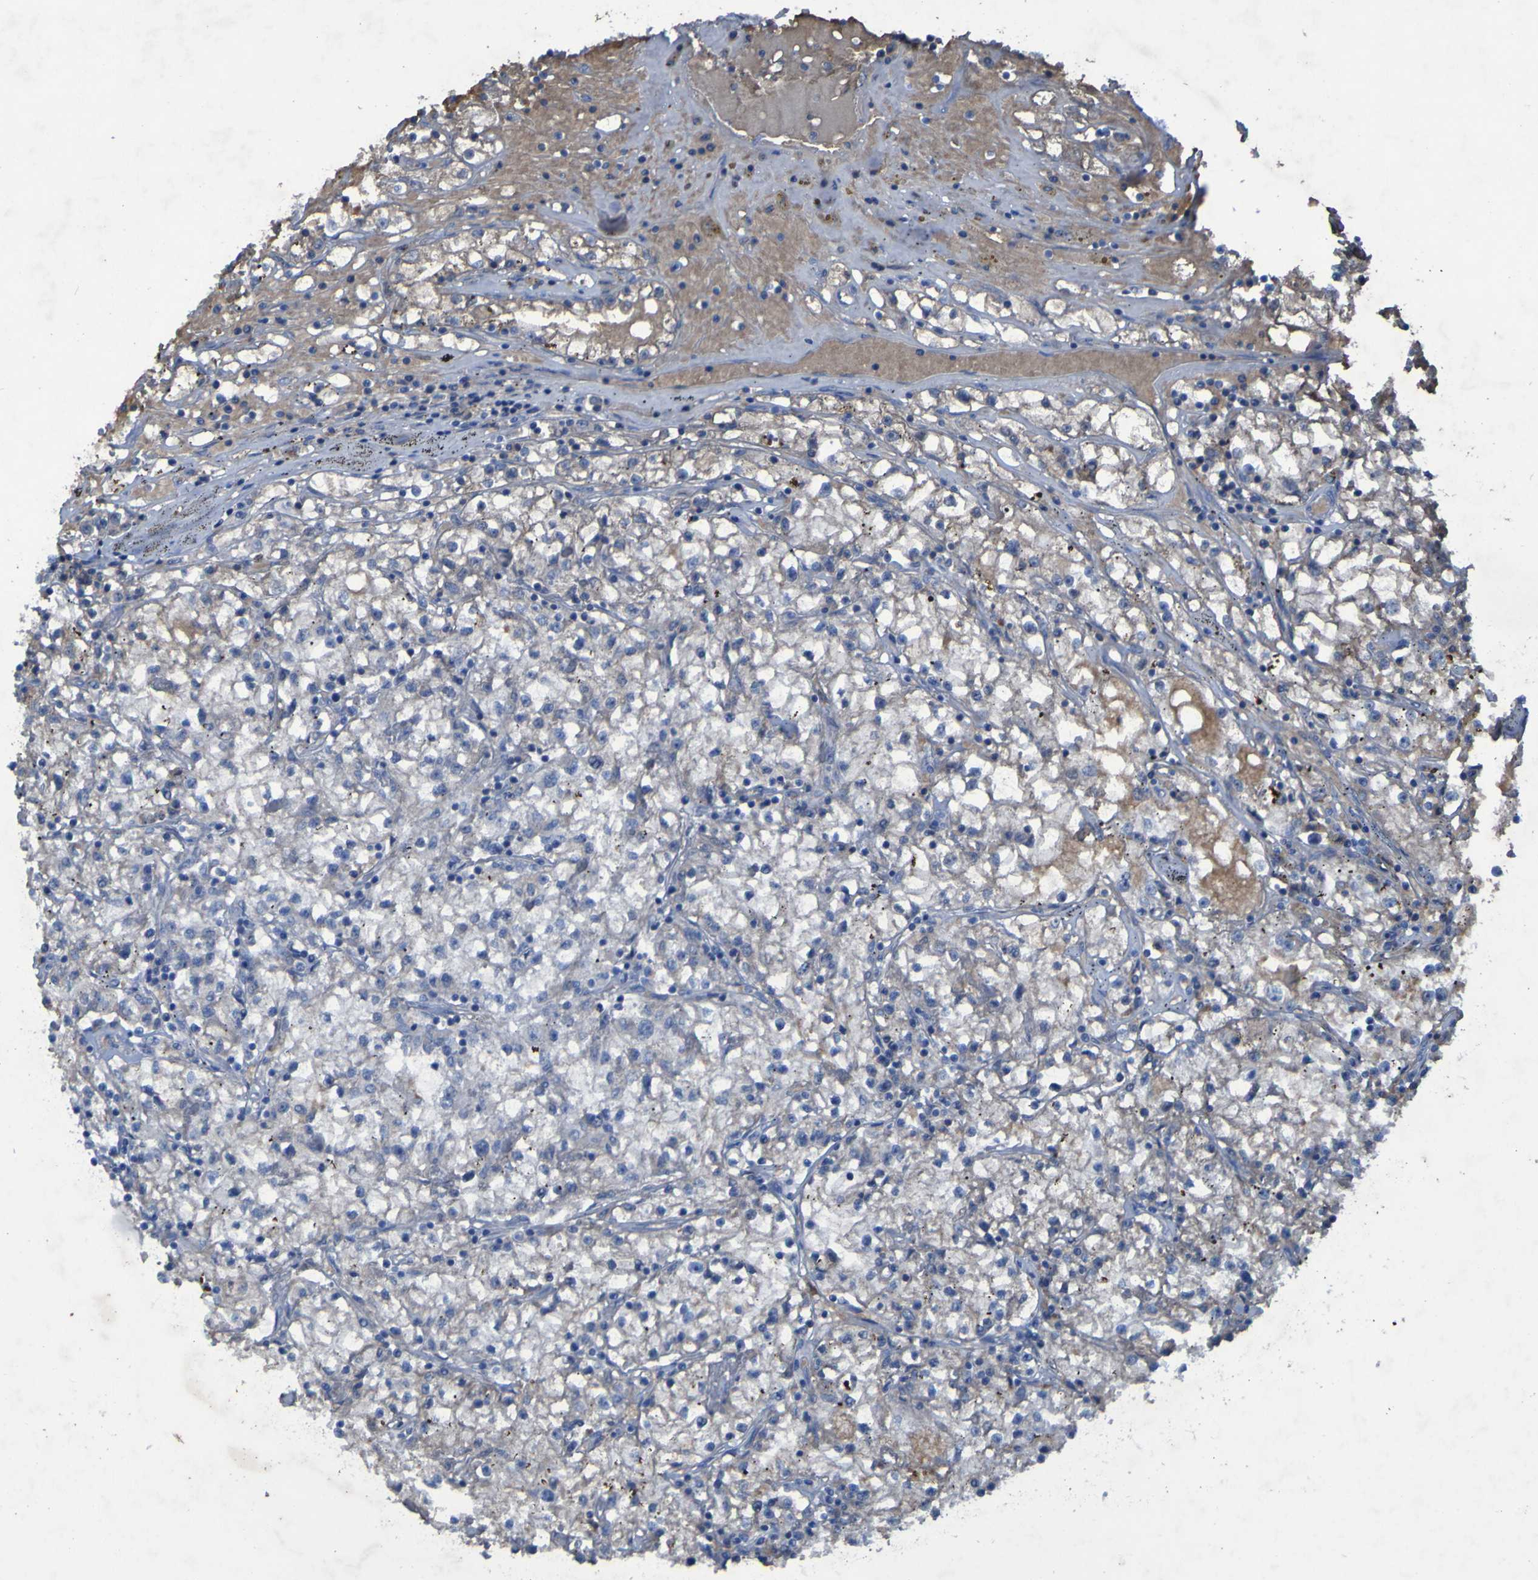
{"staining": {"intensity": "negative", "quantity": "none", "location": "none"}, "tissue": "renal cancer", "cell_type": "Tumor cells", "image_type": "cancer", "snomed": [{"axis": "morphology", "description": "Adenocarcinoma, NOS"}, {"axis": "topography", "description": "Kidney"}], "caption": "A micrograph of renal adenocarcinoma stained for a protein exhibits no brown staining in tumor cells.", "gene": "SGK2", "patient": {"sex": "male", "age": 56}}